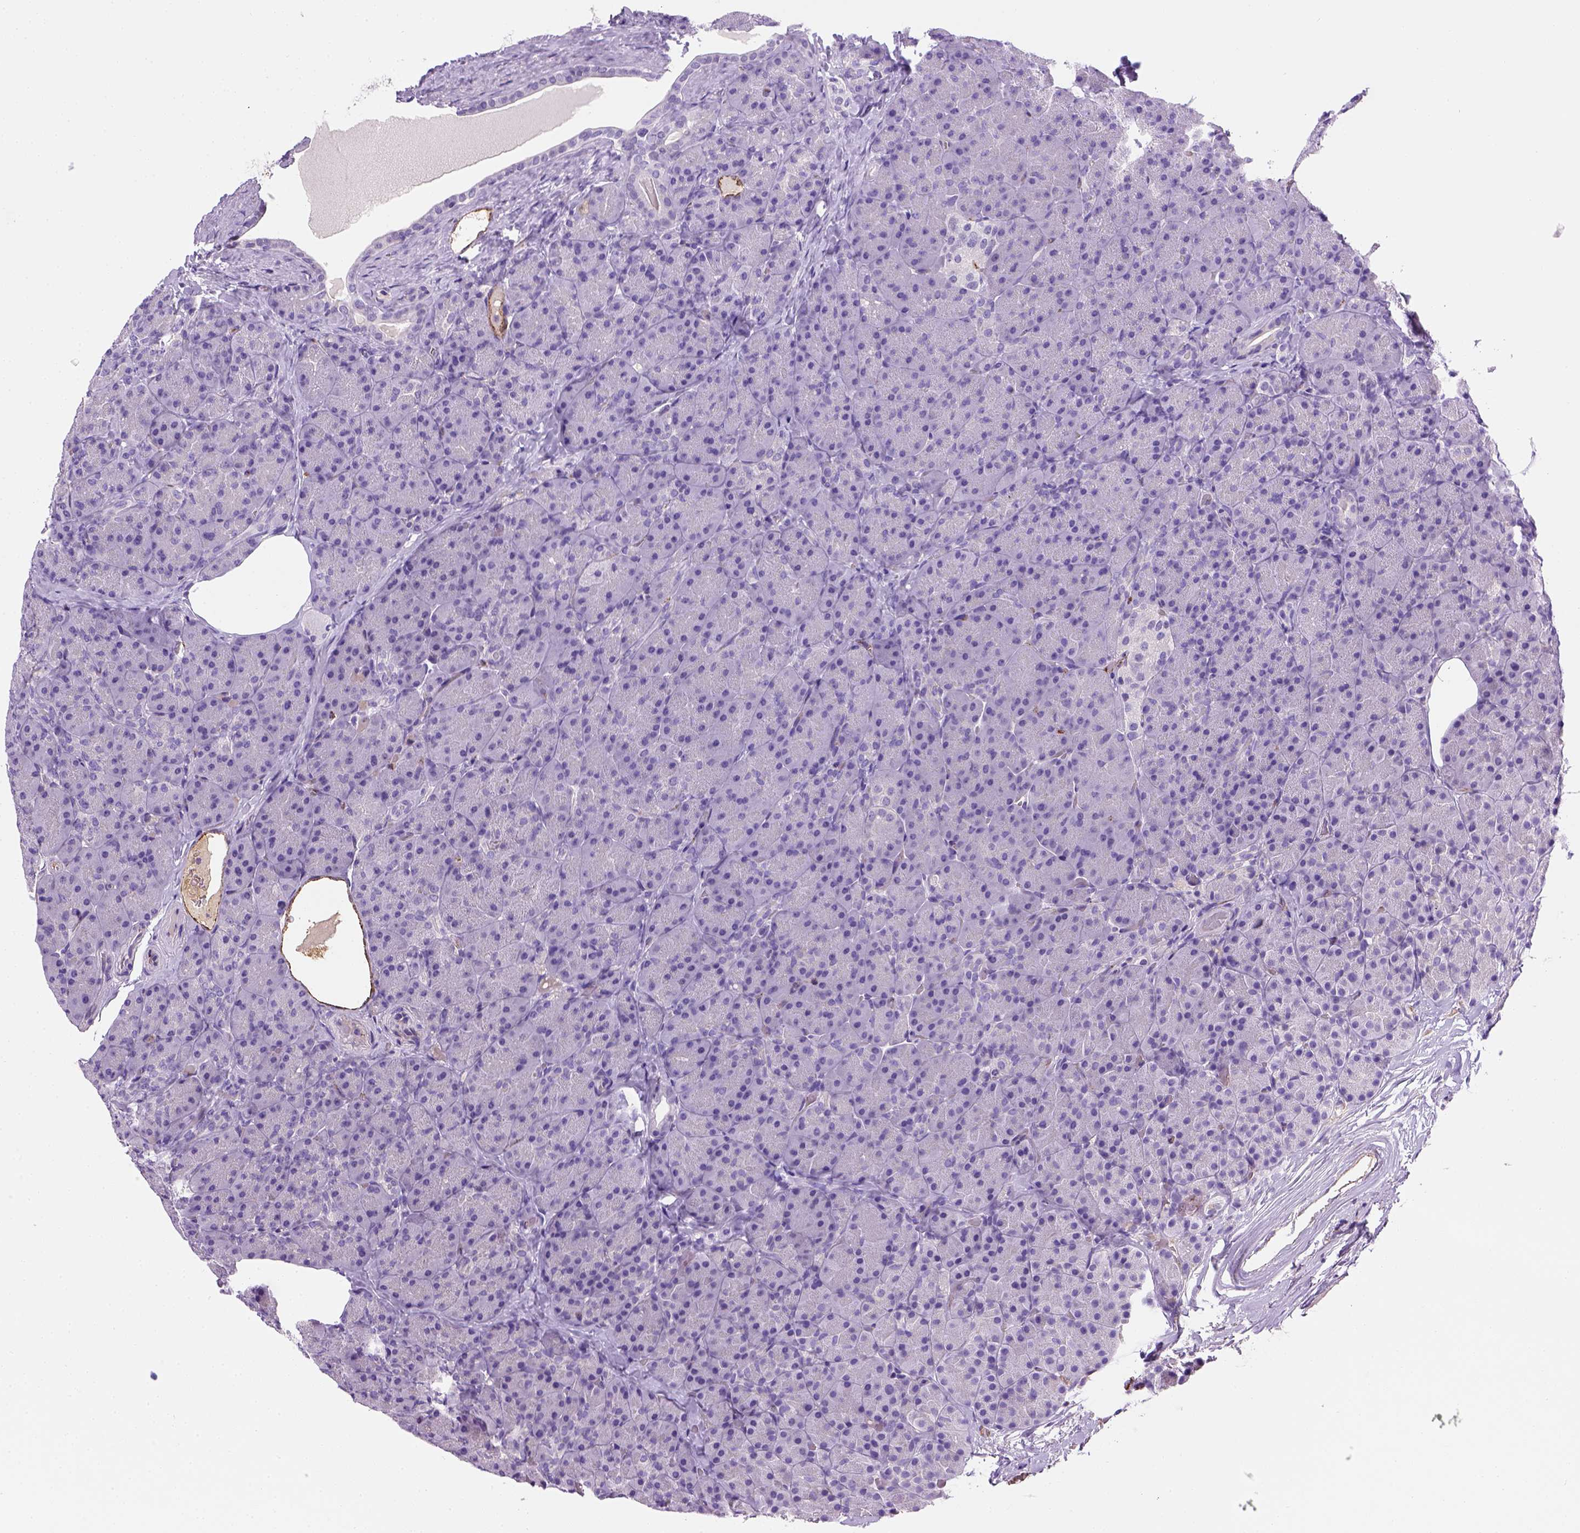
{"staining": {"intensity": "negative", "quantity": "none", "location": "none"}, "tissue": "pancreas", "cell_type": "Exocrine glandular cells", "image_type": "normal", "snomed": [{"axis": "morphology", "description": "Normal tissue, NOS"}, {"axis": "topography", "description": "Pancreas"}], "caption": "This micrograph is of normal pancreas stained with immunohistochemistry to label a protein in brown with the nuclei are counter-stained blue. There is no staining in exocrine glandular cells. (DAB immunohistochemistry, high magnification).", "gene": "VWF", "patient": {"sex": "male", "age": 57}}